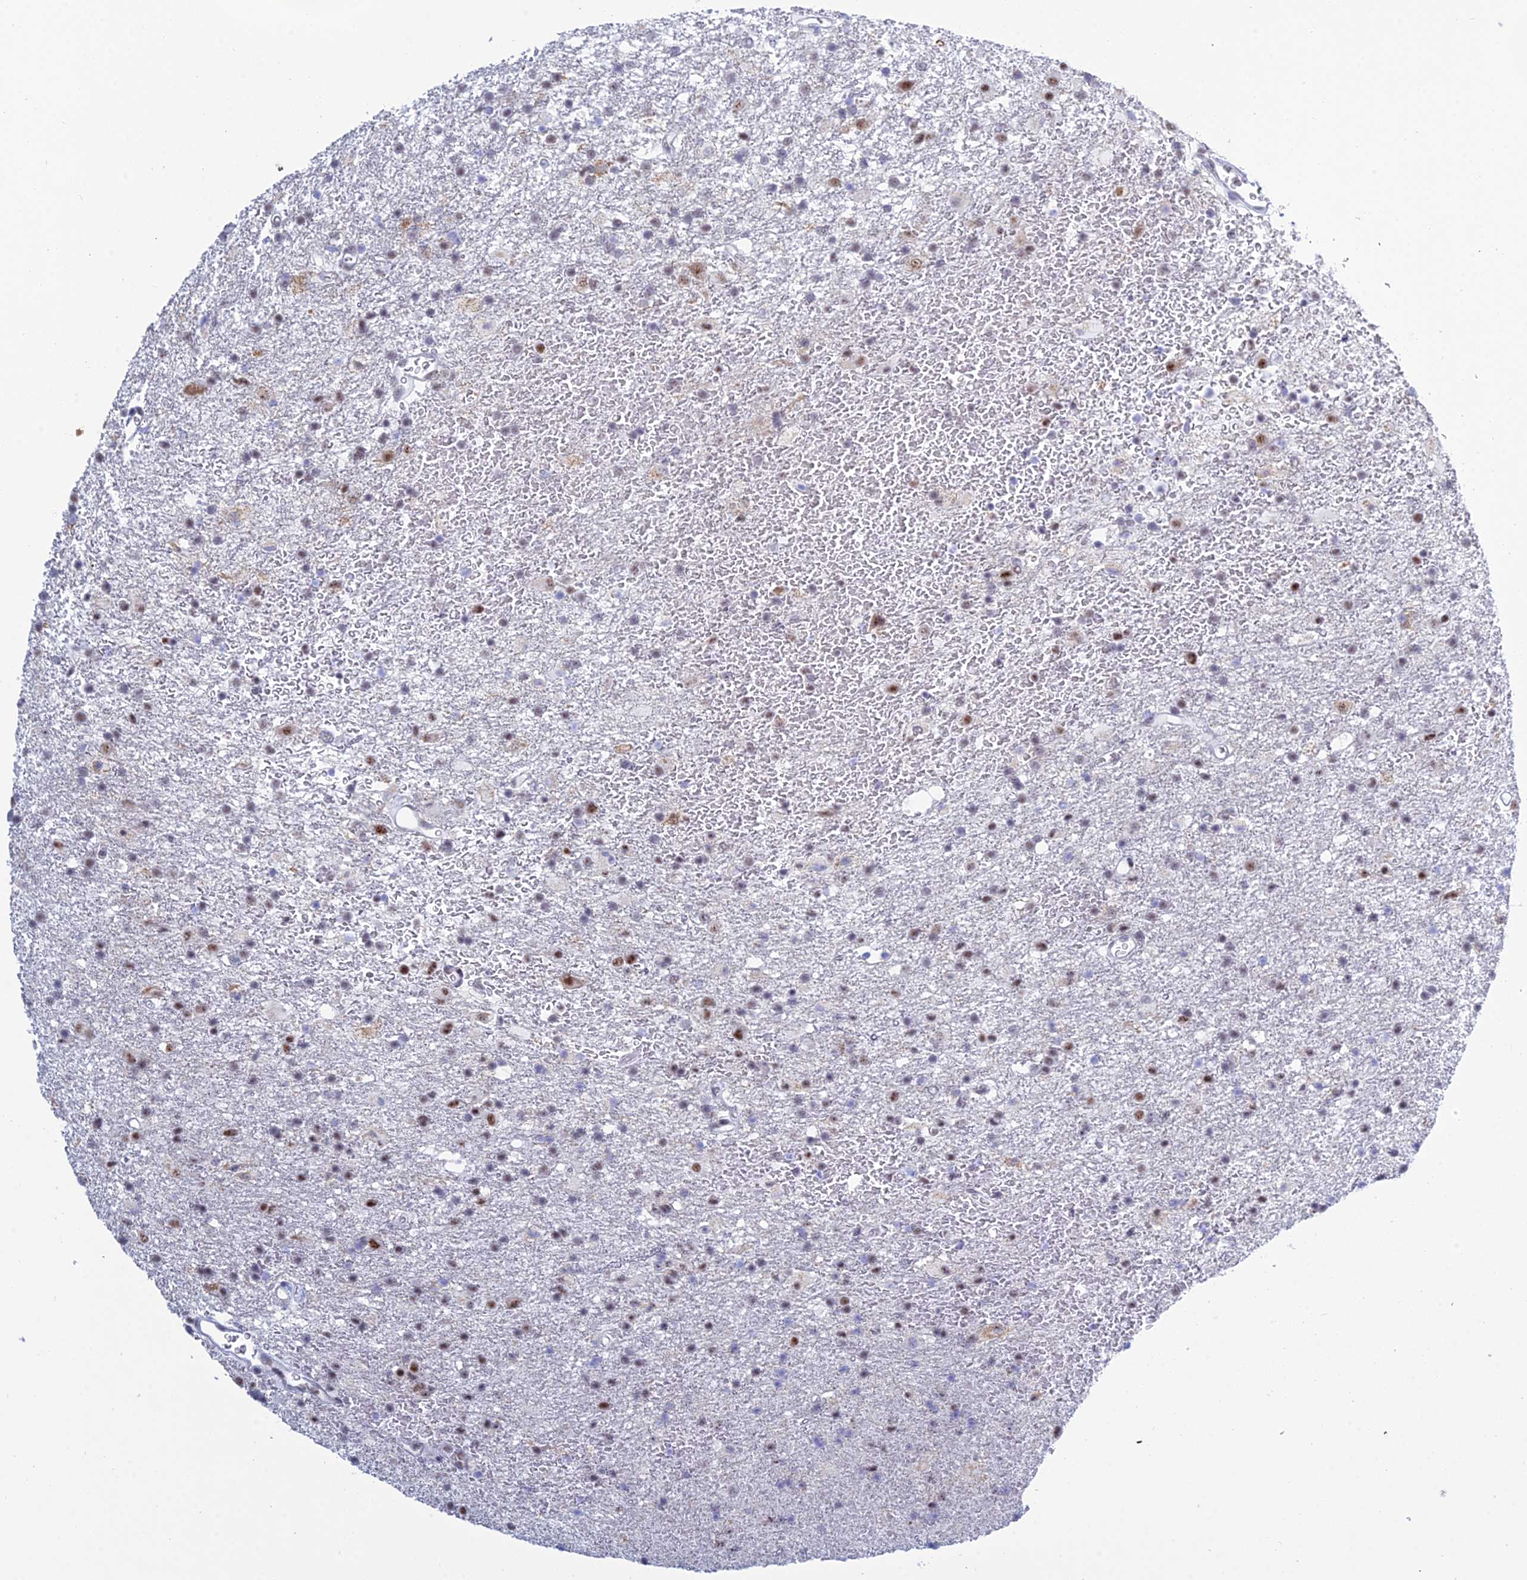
{"staining": {"intensity": "moderate", "quantity": "<25%", "location": "nuclear"}, "tissue": "glioma", "cell_type": "Tumor cells", "image_type": "cancer", "snomed": [{"axis": "morphology", "description": "Glioma, malignant, Low grade"}, {"axis": "topography", "description": "Brain"}], "caption": "This is a photomicrograph of immunohistochemistry (IHC) staining of malignant glioma (low-grade), which shows moderate expression in the nuclear of tumor cells.", "gene": "KLF14", "patient": {"sex": "male", "age": 65}}